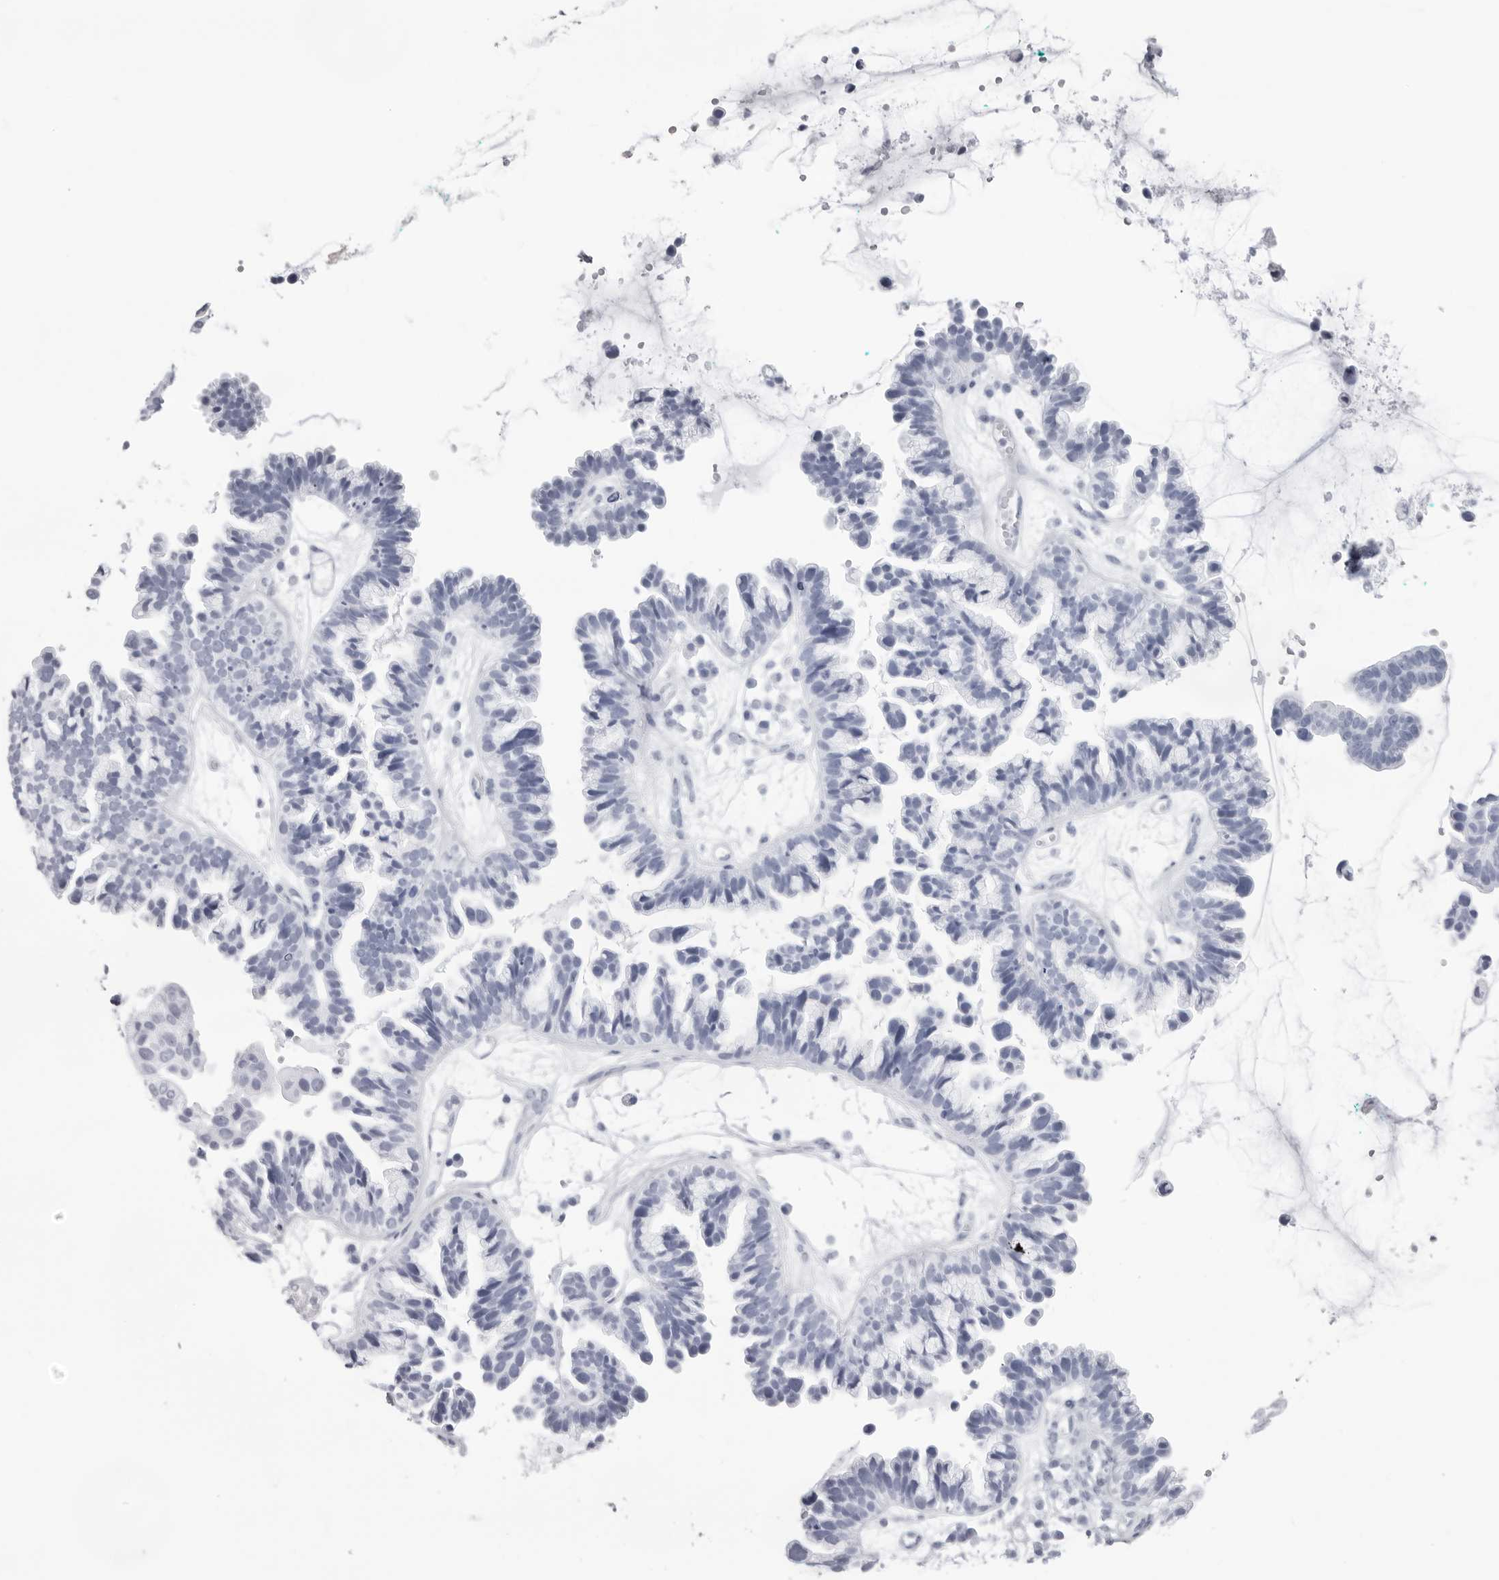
{"staining": {"intensity": "negative", "quantity": "none", "location": "none"}, "tissue": "ovarian cancer", "cell_type": "Tumor cells", "image_type": "cancer", "snomed": [{"axis": "morphology", "description": "Cystadenocarcinoma, serous, NOS"}, {"axis": "topography", "description": "Ovary"}], "caption": "The histopathology image exhibits no significant expression in tumor cells of ovarian cancer (serous cystadenocarcinoma). Brightfield microscopy of immunohistochemistry stained with DAB (brown) and hematoxylin (blue), captured at high magnification.", "gene": "CST2", "patient": {"sex": "female", "age": 56}}